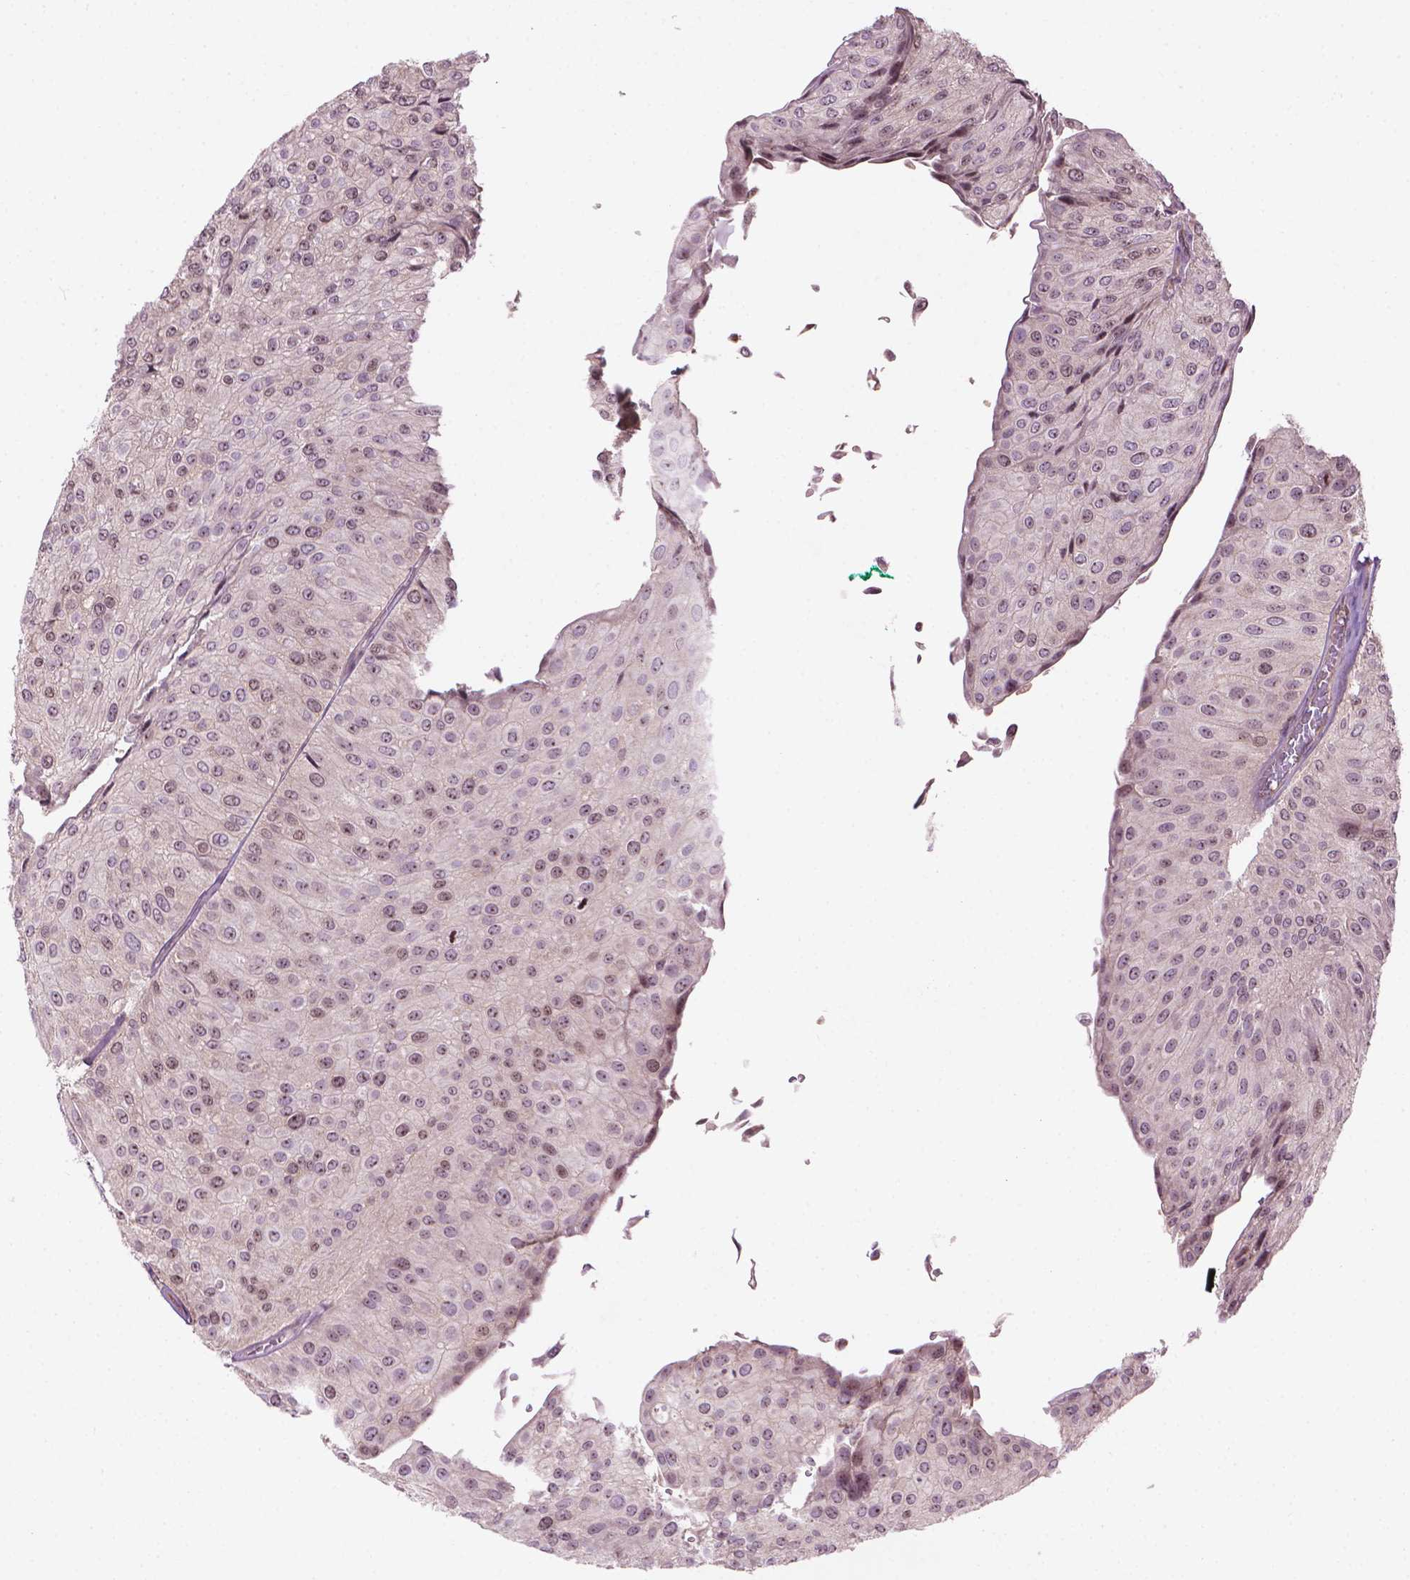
{"staining": {"intensity": "weak", "quantity": ">75%", "location": "nuclear"}, "tissue": "urothelial cancer", "cell_type": "Tumor cells", "image_type": "cancer", "snomed": [{"axis": "morphology", "description": "Urothelial carcinoma, NOS"}, {"axis": "topography", "description": "Urinary bladder"}], "caption": "Immunohistochemical staining of transitional cell carcinoma displays low levels of weak nuclear expression in about >75% of tumor cells. The protein is stained brown, and the nuclei are stained in blue (DAB IHC with brightfield microscopy, high magnification).", "gene": "SMC2", "patient": {"sex": "male", "age": 67}}